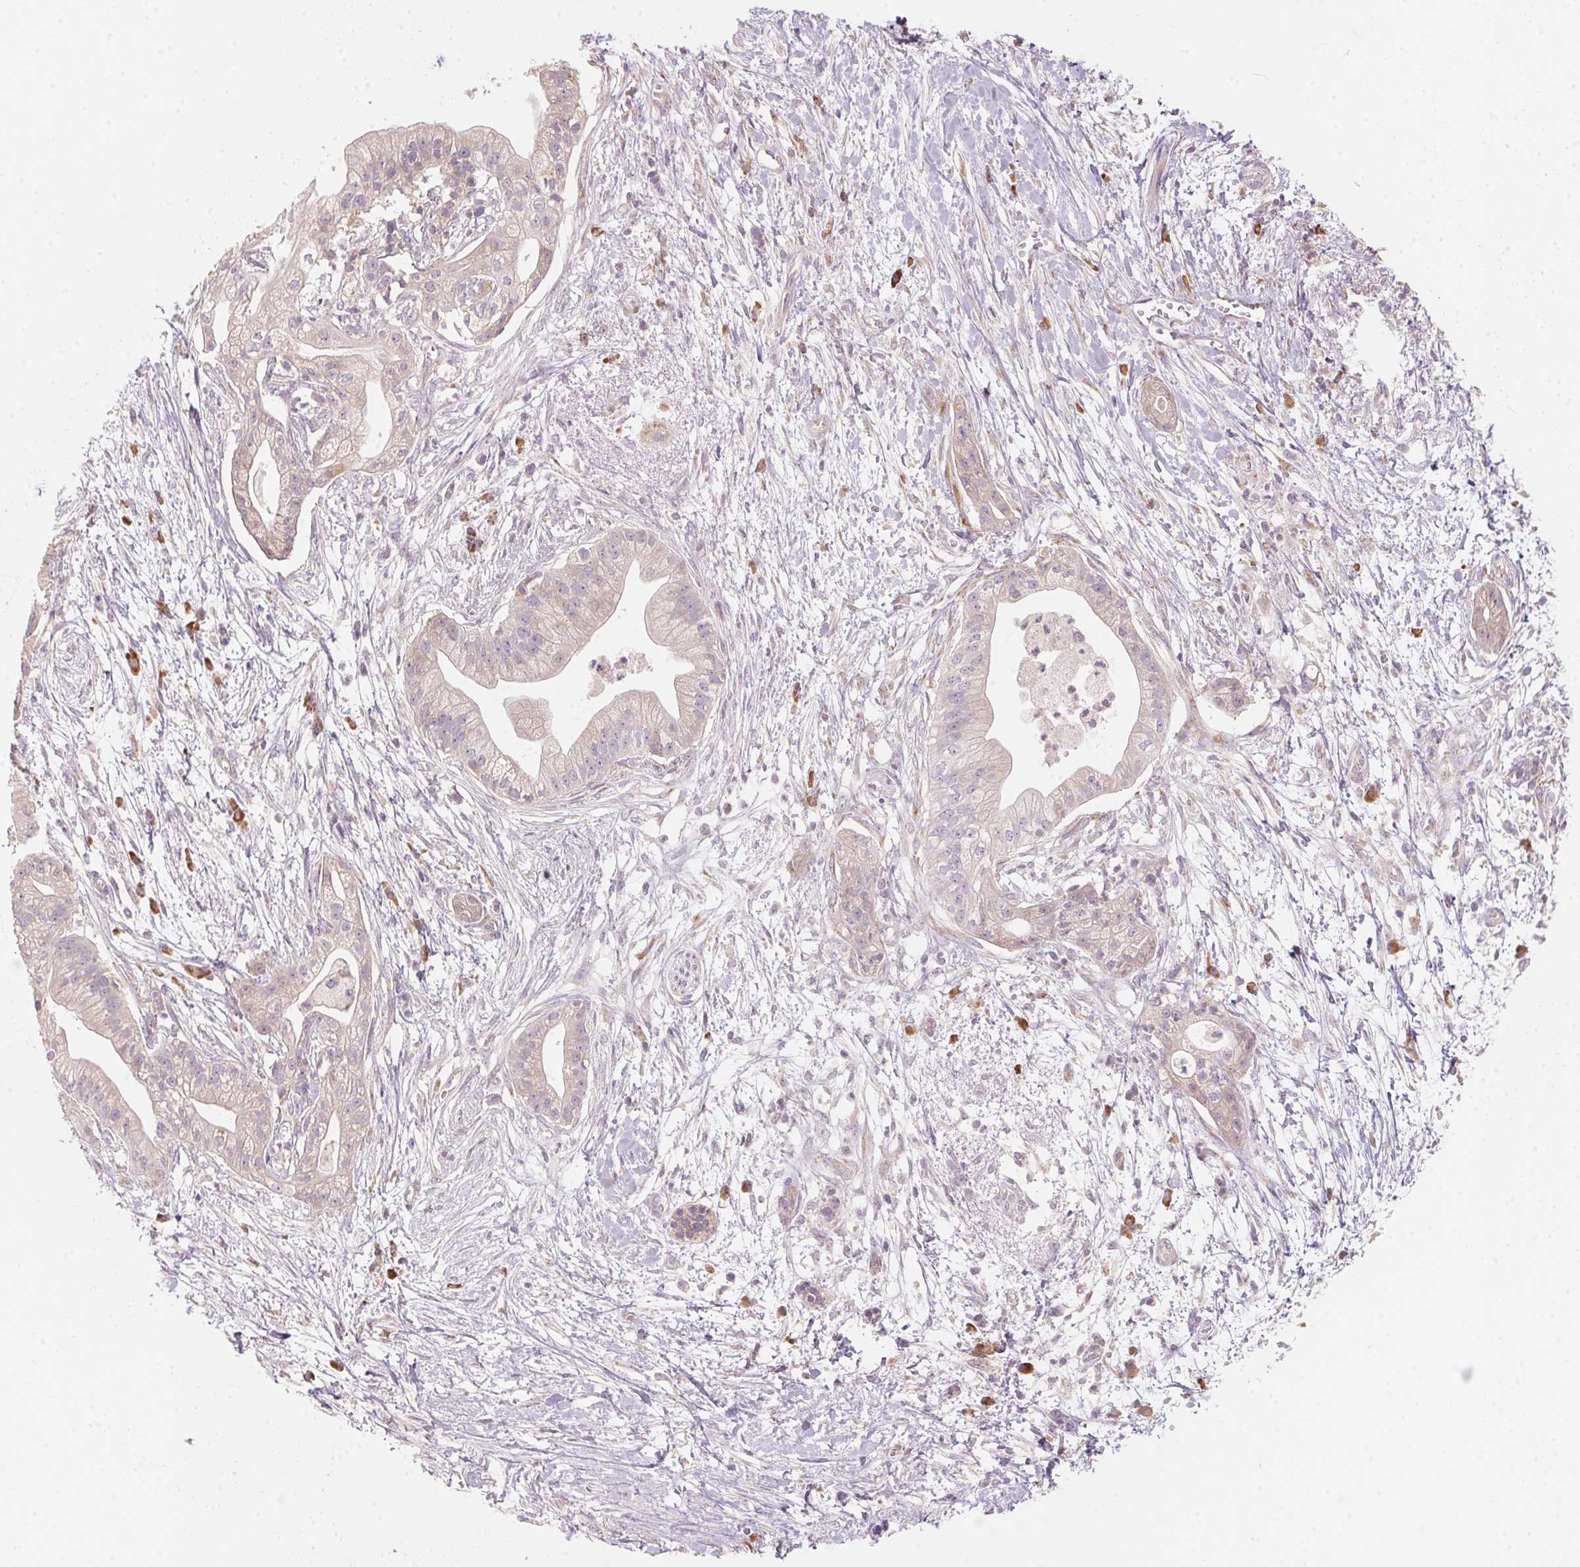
{"staining": {"intensity": "weak", "quantity": "25%-75%", "location": "cytoplasmic/membranous"}, "tissue": "pancreatic cancer", "cell_type": "Tumor cells", "image_type": "cancer", "snomed": [{"axis": "morphology", "description": "Normal tissue, NOS"}, {"axis": "morphology", "description": "Adenocarcinoma, NOS"}, {"axis": "topography", "description": "Lymph node"}, {"axis": "topography", "description": "Pancreas"}], "caption": "Brown immunohistochemical staining in pancreatic cancer demonstrates weak cytoplasmic/membranous staining in approximately 25%-75% of tumor cells.", "gene": "BLOC1S2", "patient": {"sex": "female", "age": 58}}